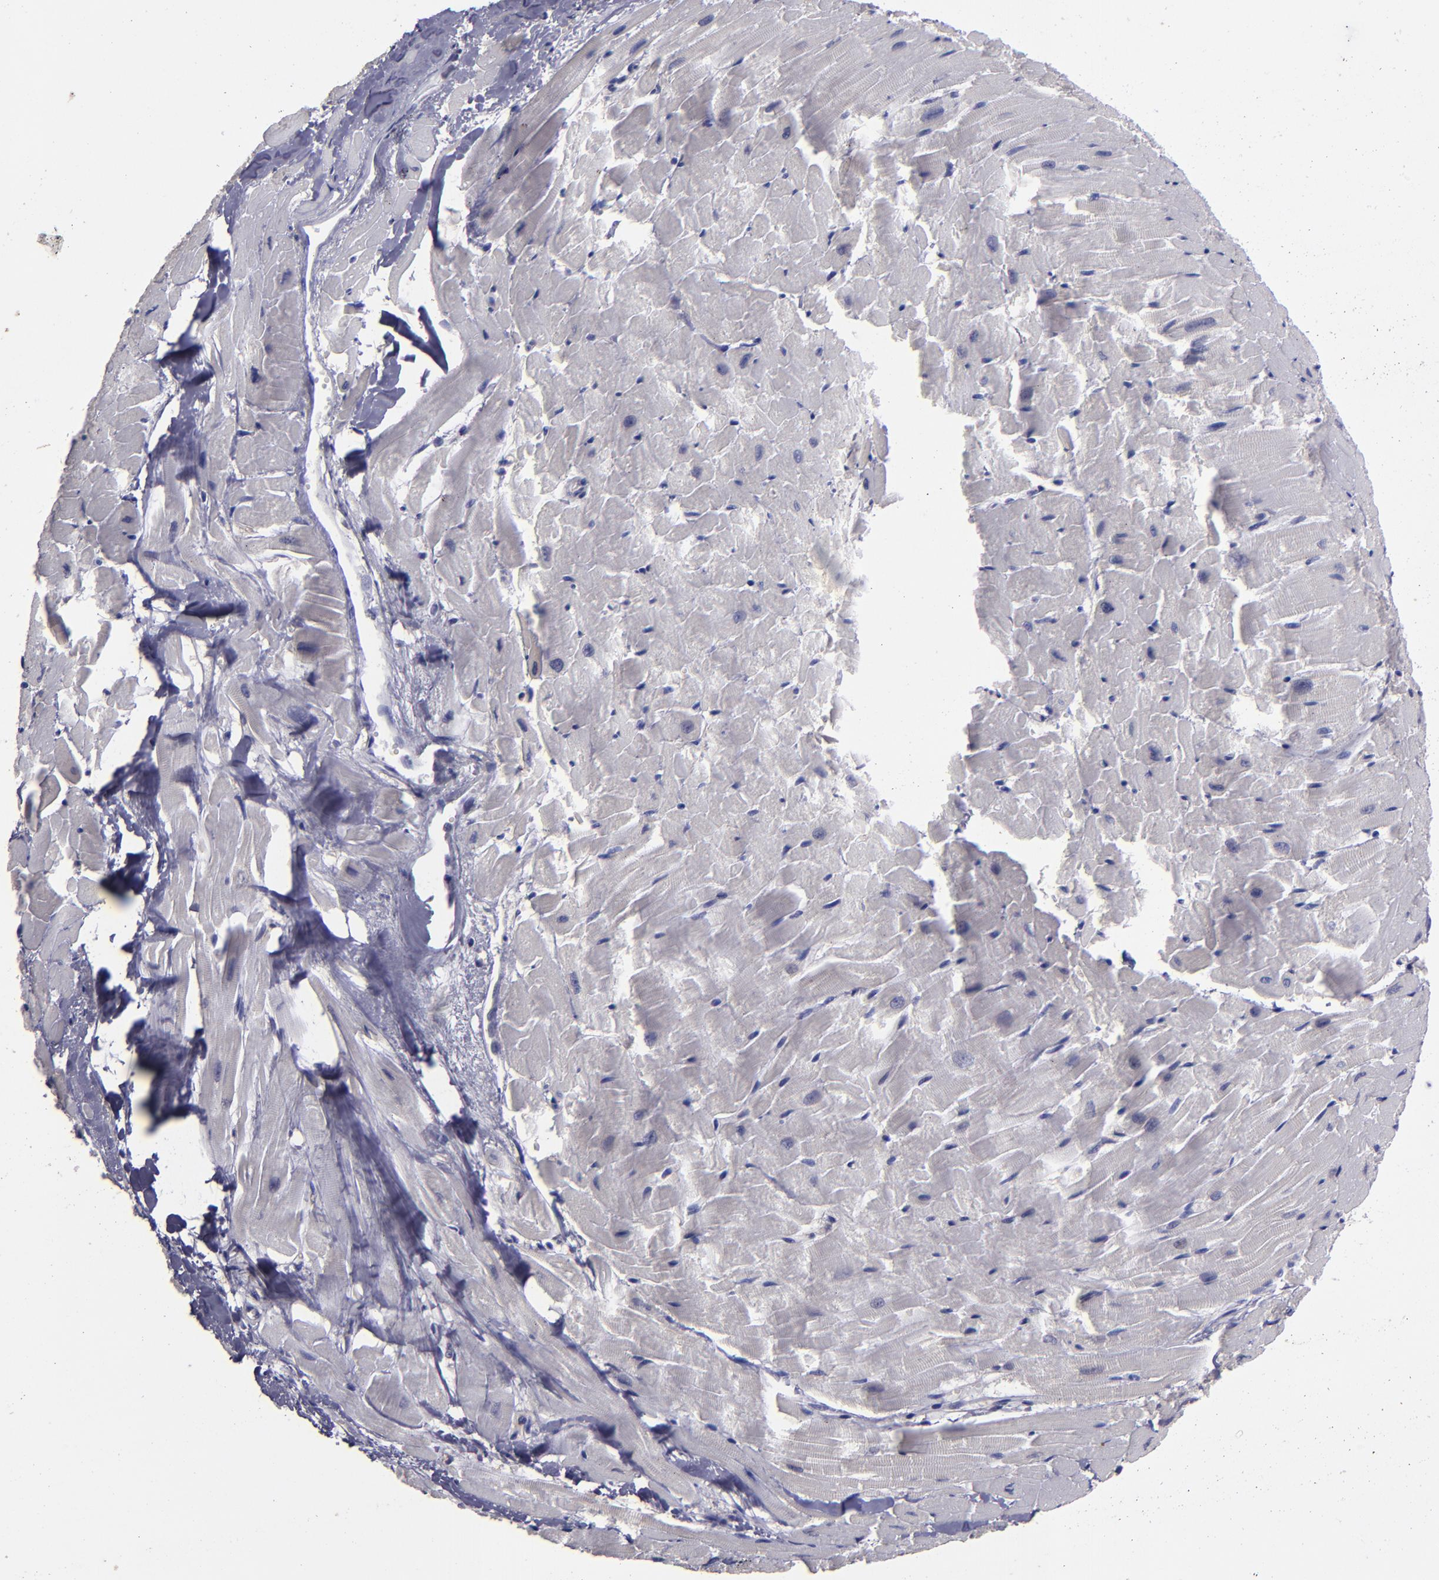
{"staining": {"intensity": "negative", "quantity": "none", "location": "none"}, "tissue": "heart muscle", "cell_type": "Cardiomyocytes", "image_type": "normal", "snomed": [{"axis": "morphology", "description": "Normal tissue, NOS"}, {"axis": "topography", "description": "Heart"}], "caption": "Protein analysis of benign heart muscle exhibits no significant staining in cardiomyocytes. (DAB IHC with hematoxylin counter stain).", "gene": "CEBPE", "patient": {"sex": "female", "age": 19}}